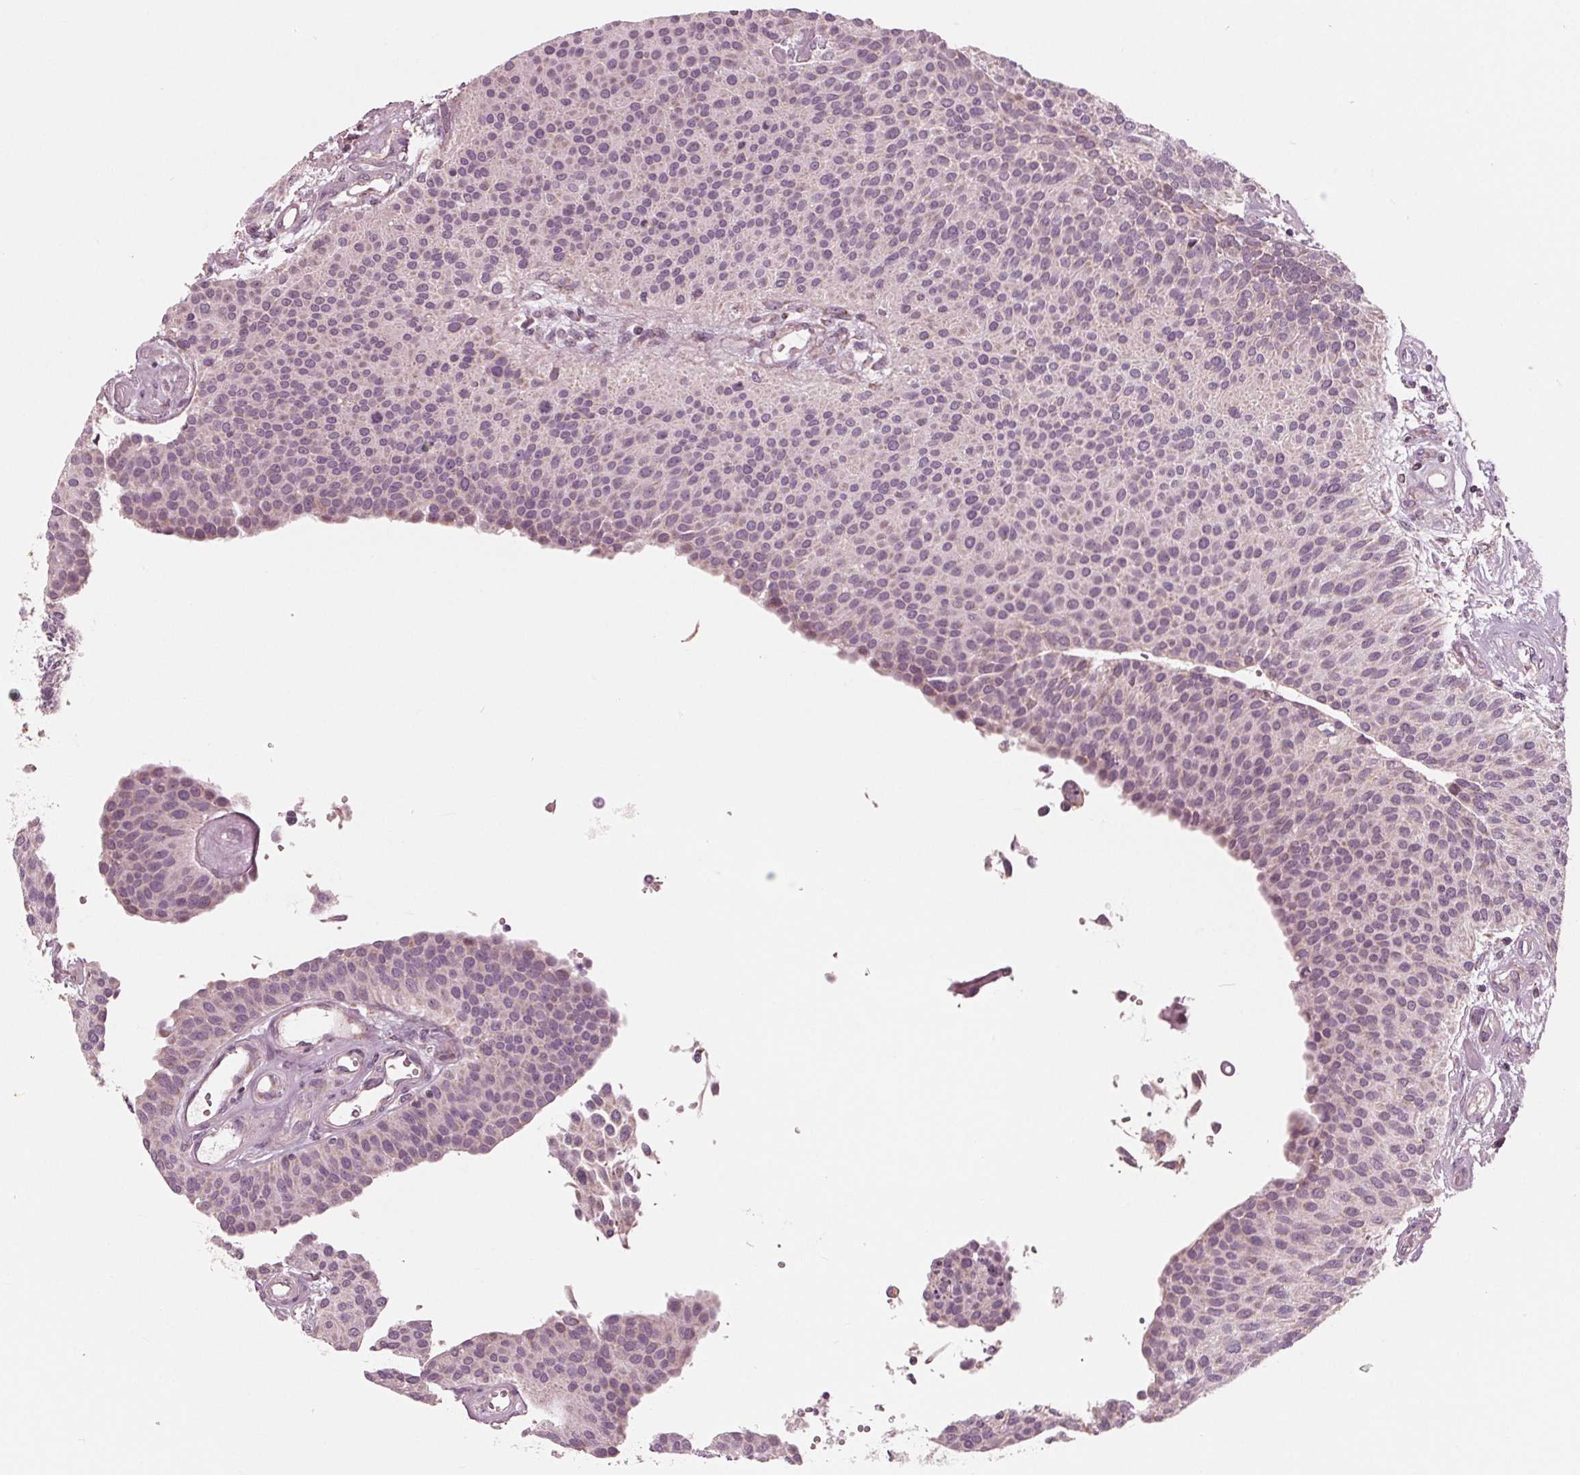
{"staining": {"intensity": "negative", "quantity": "none", "location": "none"}, "tissue": "urothelial cancer", "cell_type": "Tumor cells", "image_type": "cancer", "snomed": [{"axis": "morphology", "description": "Urothelial carcinoma, NOS"}, {"axis": "topography", "description": "Urinary bladder"}], "caption": "Immunohistochemistry photomicrograph of urothelial cancer stained for a protein (brown), which shows no staining in tumor cells. Brightfield microscopy of immunohistochemistry (IHC) stained with DAB (3,3'-diaminobenzidine) (brown) and hematoxylin (blue), captured at high magnification.", "gene": "DCAF4L2", "patient": {"sex": "male", "age": 55}}